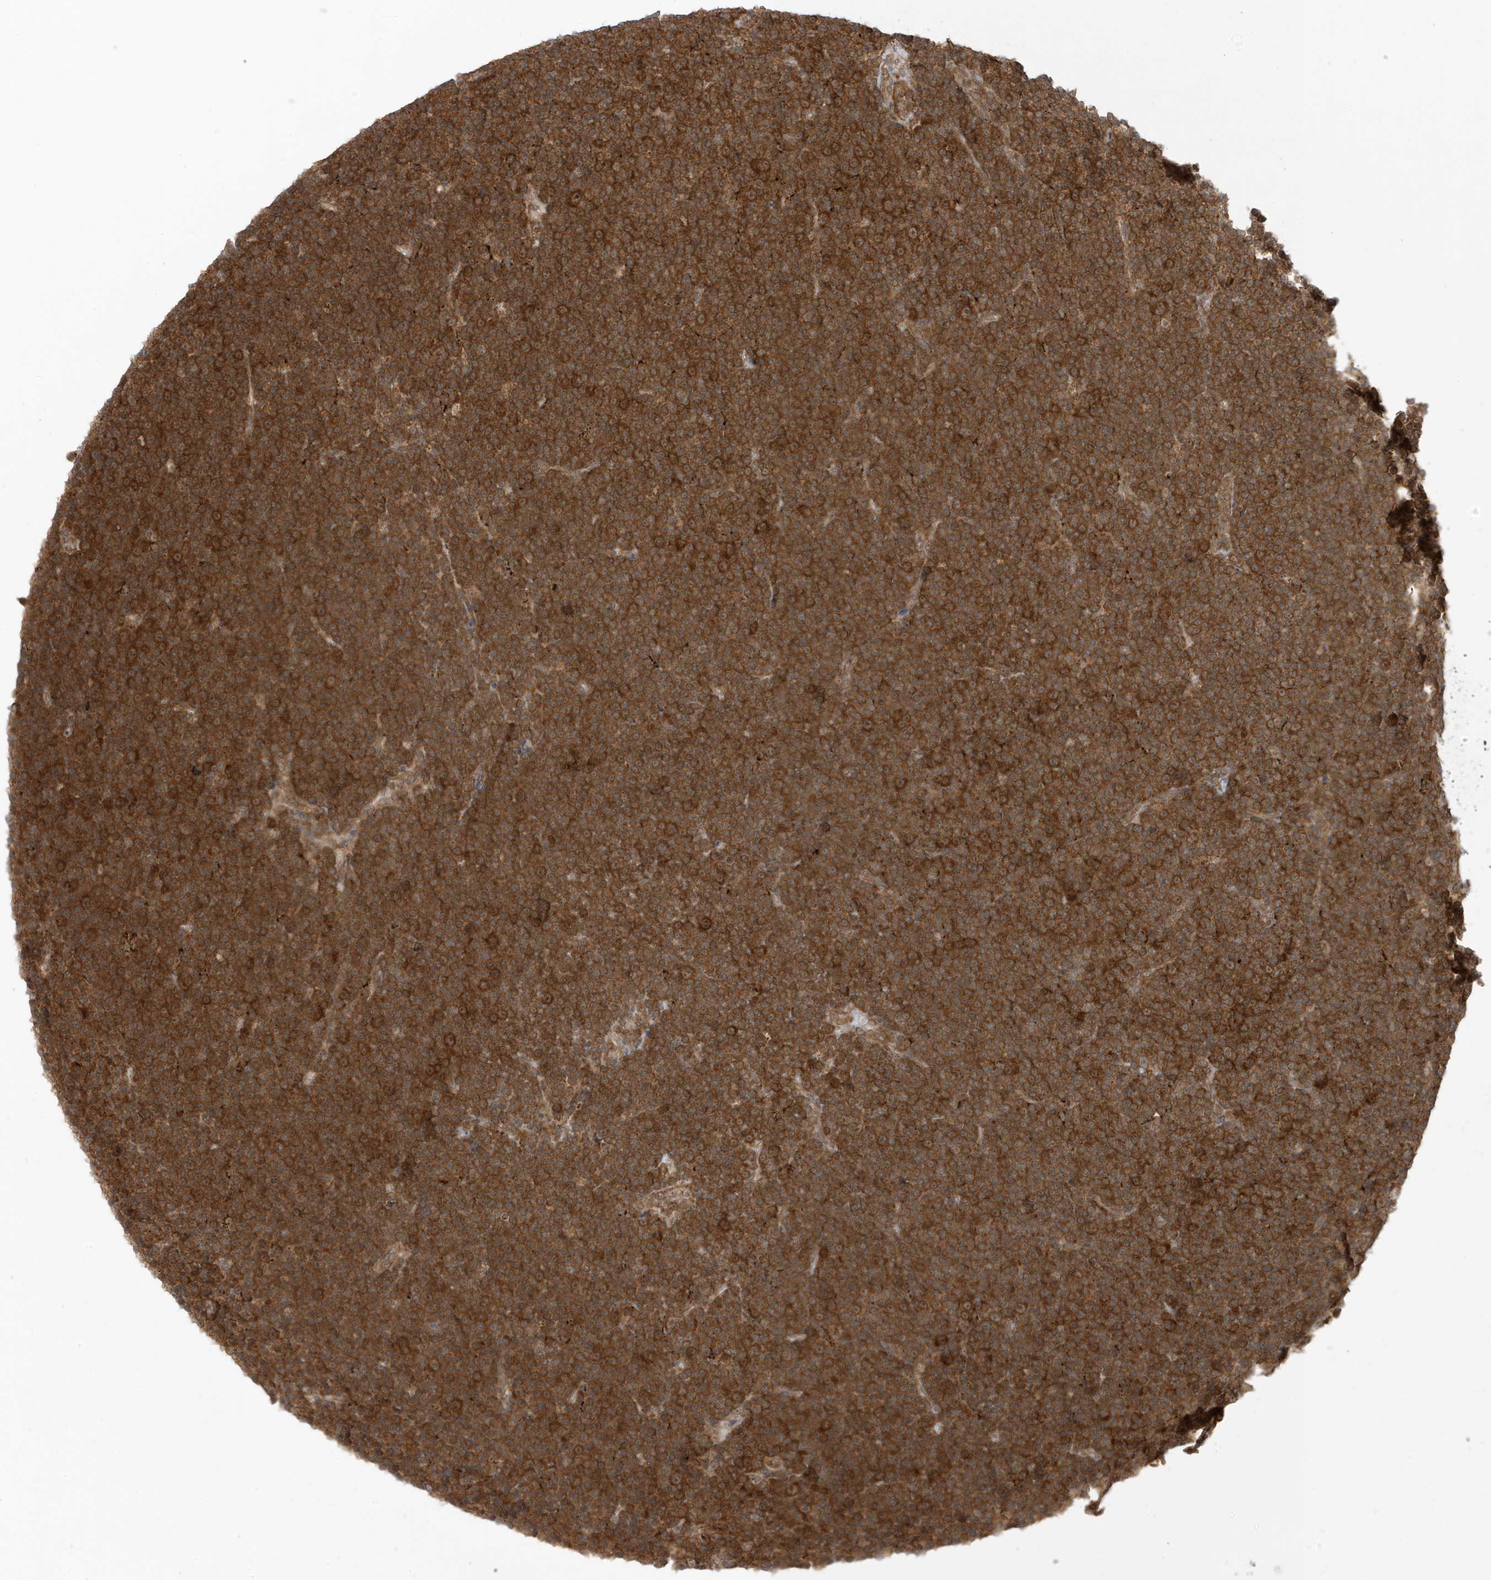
{"staining": {"intensity": "strong", "quantity": ">75%", "location": "cytoplasmic/membranous"}, "tissue": "lymphoma", "cell_type": "Tumor cells", "image_type": "cancer", "snomed": [{"axis": "morphology", "description": "Malignant lymphoma, non-Hodgkin's type, Low grade"}, {"axis": "topography", "description": "Lymph node"}], "caption": "This image displays immunohistochemistry (IHC) staining of low-grade malignant lymphoma, non-Hodgkin's type, with high strong cytoplasmic/membranous expression in about >75% of tumor cells.", "gene": "DHX36", "patient": {"sex": "female", "age": 67}}